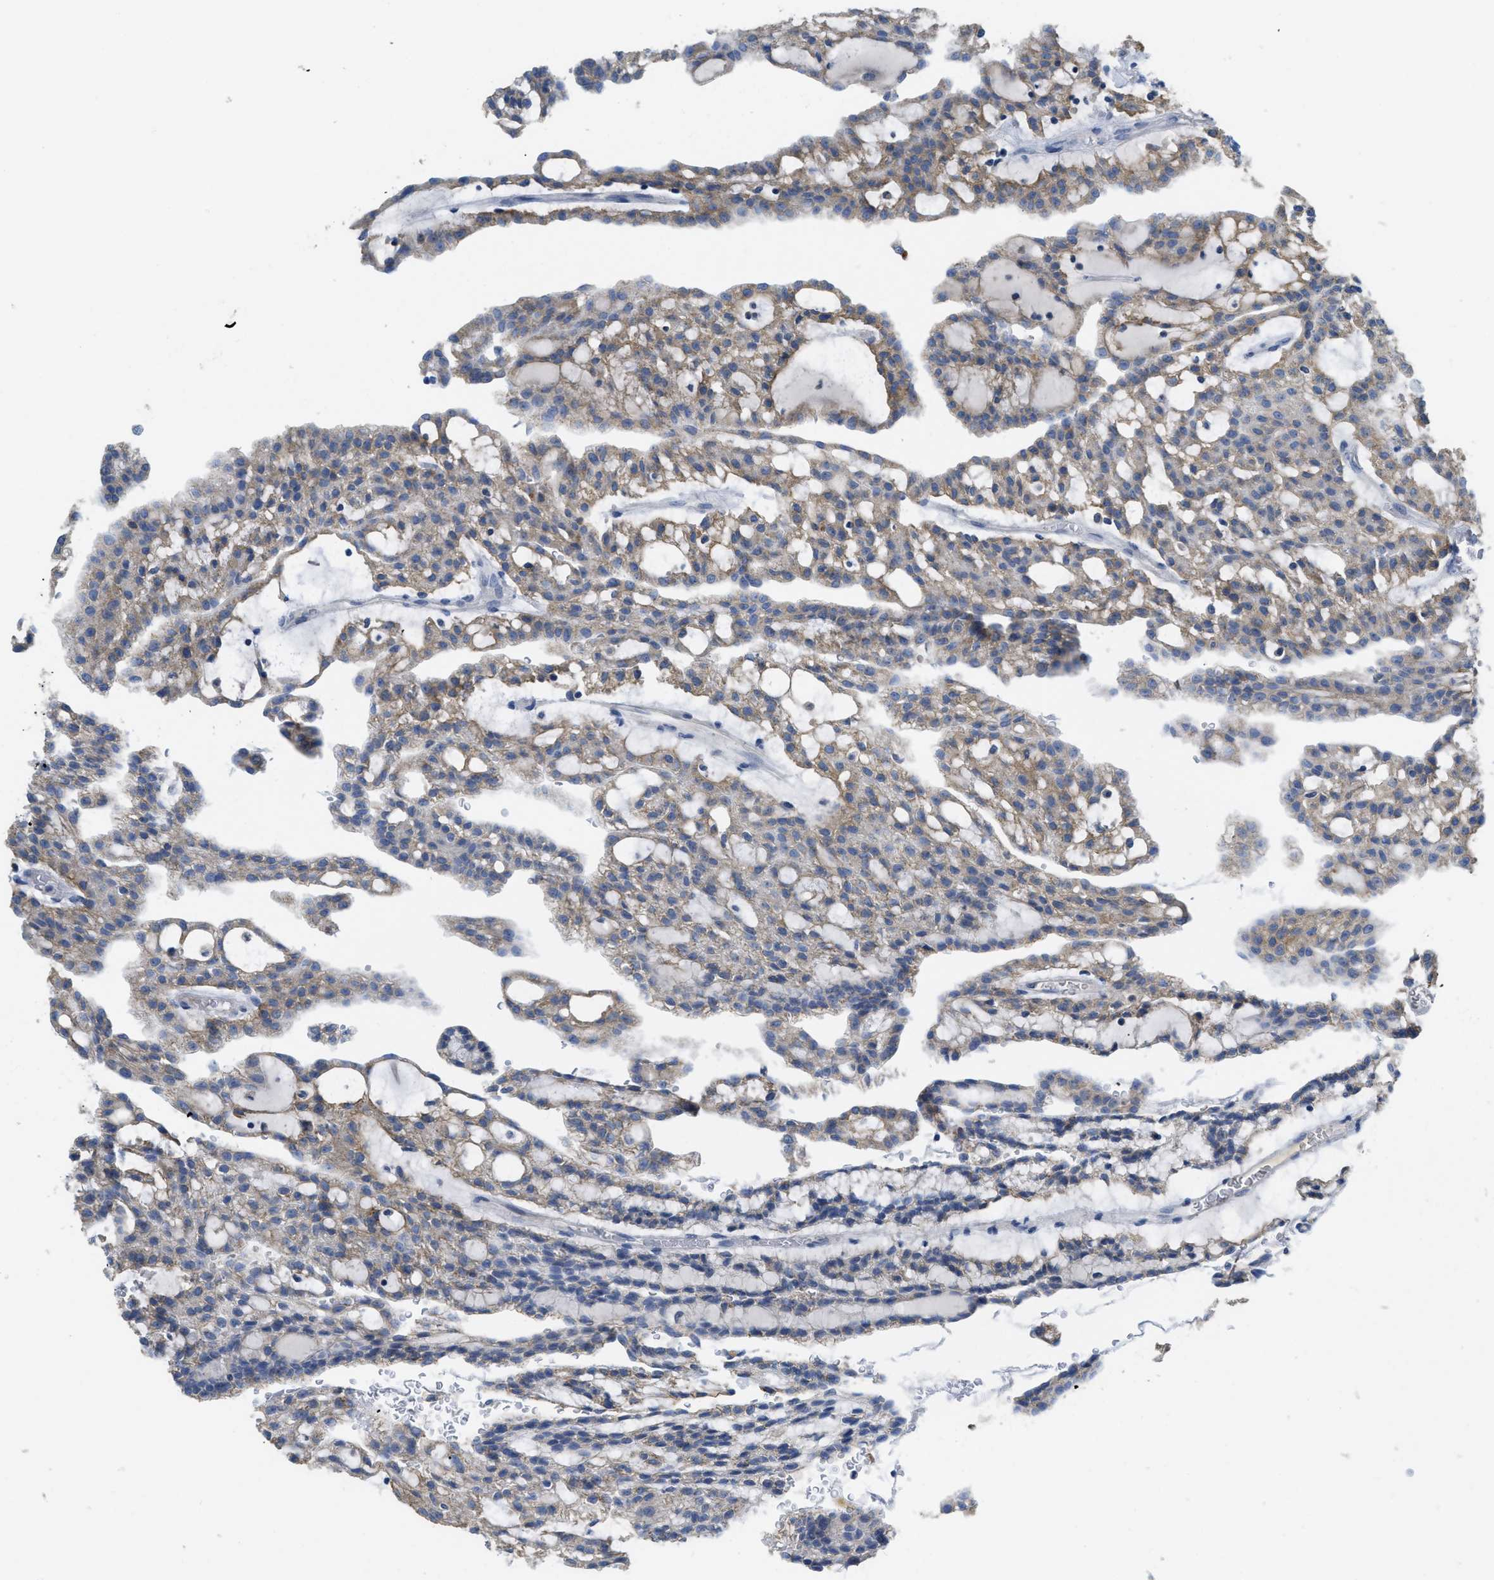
{"staining": {"intensity": "moderate", "quantity": "25%-75%", "location": "cytoplasmic/membranous"}, "tissue": "renal cancer", "cell_type": "Tumor cells", "image_type": "cancer", "snomed": [{"axis": "morphology", "description": "Adenocarcinoma, NOS"}, {"axis": "topography", "description": "Kidney"}], "caption": "An immunohistochemistry photomicrograph of tumor tissue is shown. Protein staining in brown shows moderate cytoplasmic/membranous positivity in renal adenocarcinoma within tumor cells. (brown staining indicates protein expression, while blue staining denotes nuclei).", "gene": "CNNM4", "patient": {"sex": "male", "age": 63}}